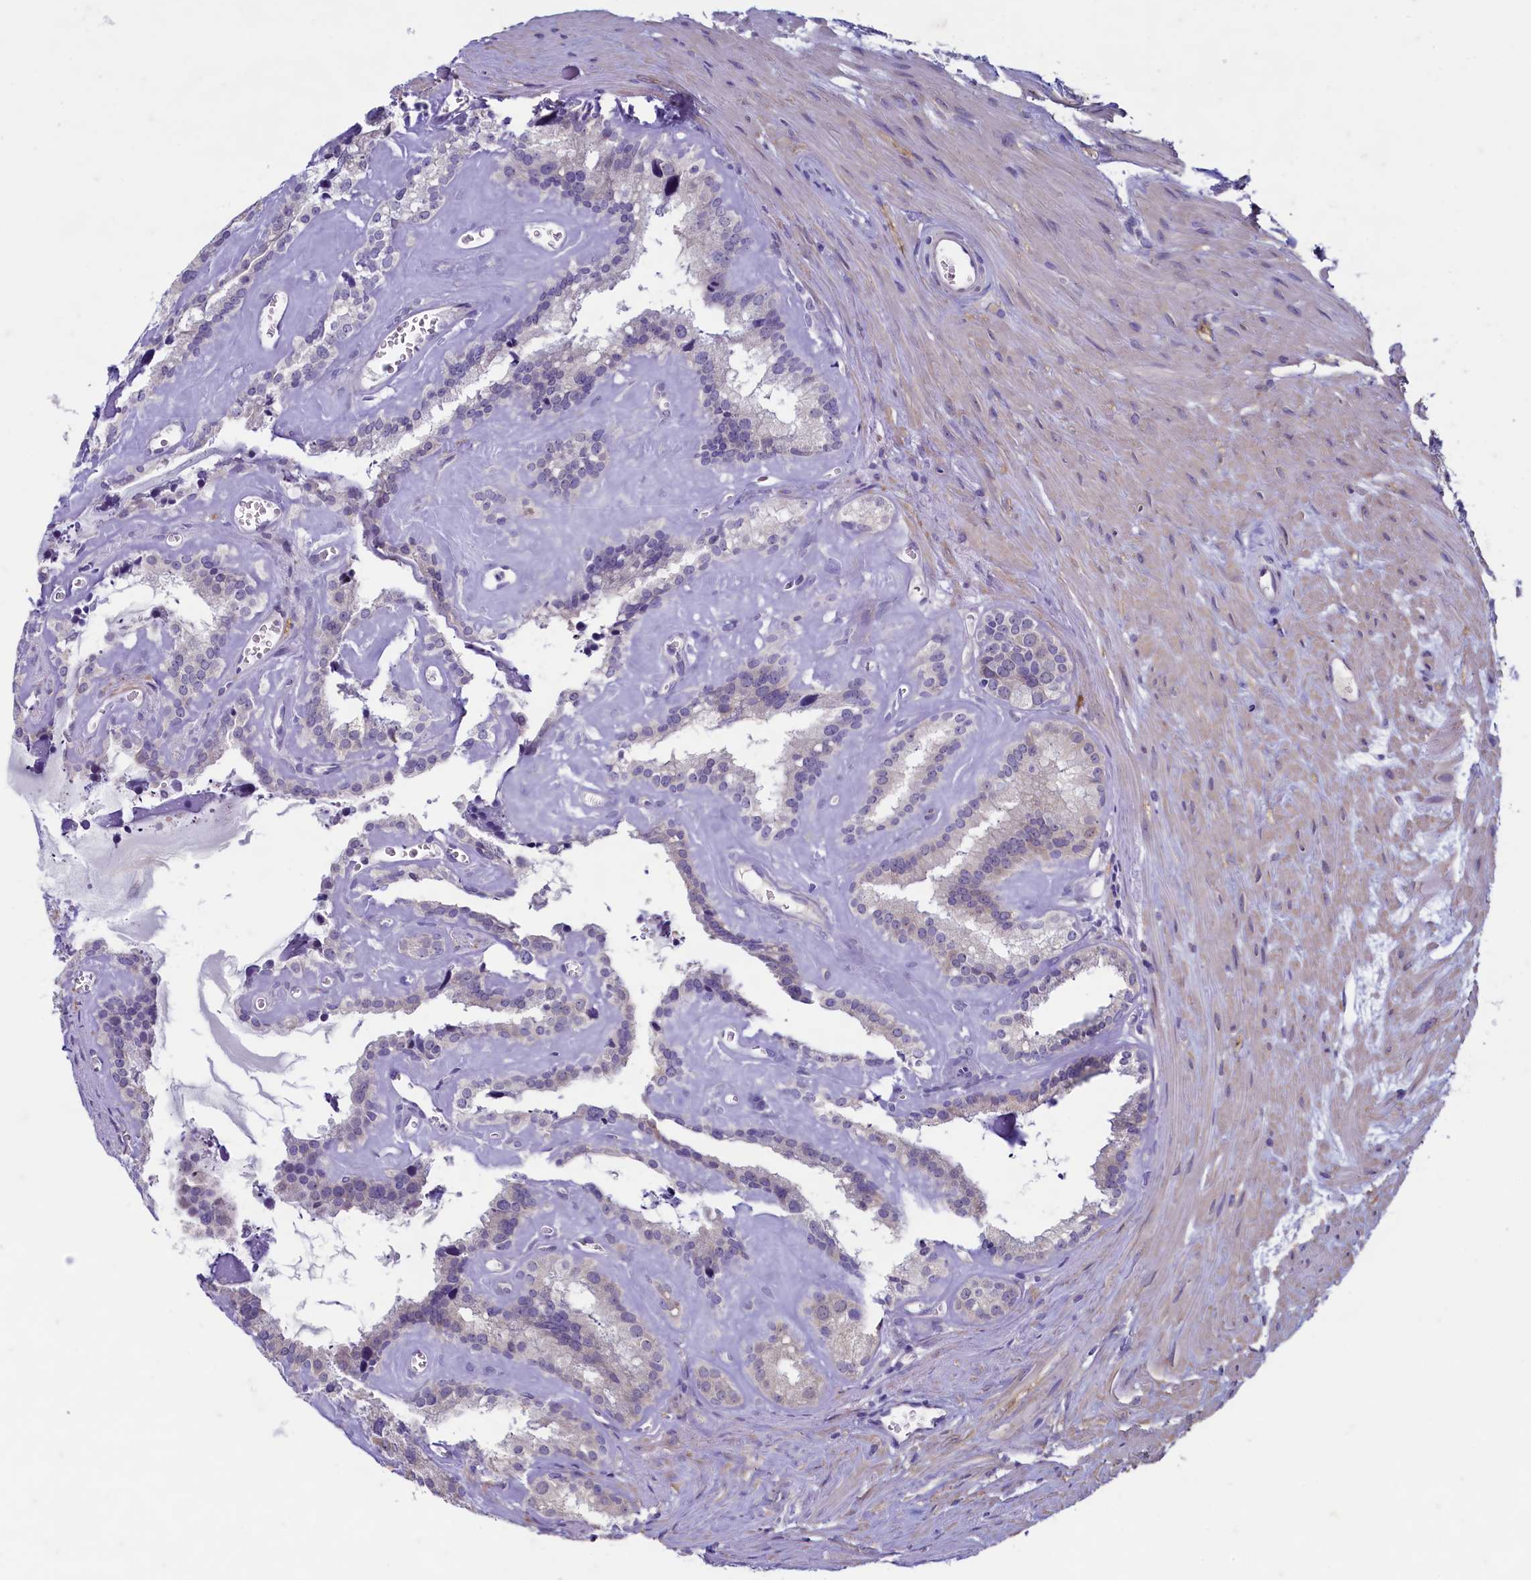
{"staining": {"intensity": "negative", "quantity": "none", "location": "none"}, "tissue": "seminal vesicle", "cell_type": "Glandular cells", "image_type": "normal", "snomed": [{"axis": "morphology", "description": "Normal tissue, NOS"}, {"axis": "topography", "description": "Prostate"}, {"axis": "topography", "description": "Seminal veicle"}], "caption": "This histopathology image is of benign seminal vesicle stained with immunohistochemistry to label a protein in brown with the nuclei are counter-stained blue. There is no positivity in glandular cells.", "gene": "MAP1LC3A", "patient": {"sex": "male", "age": 59}}